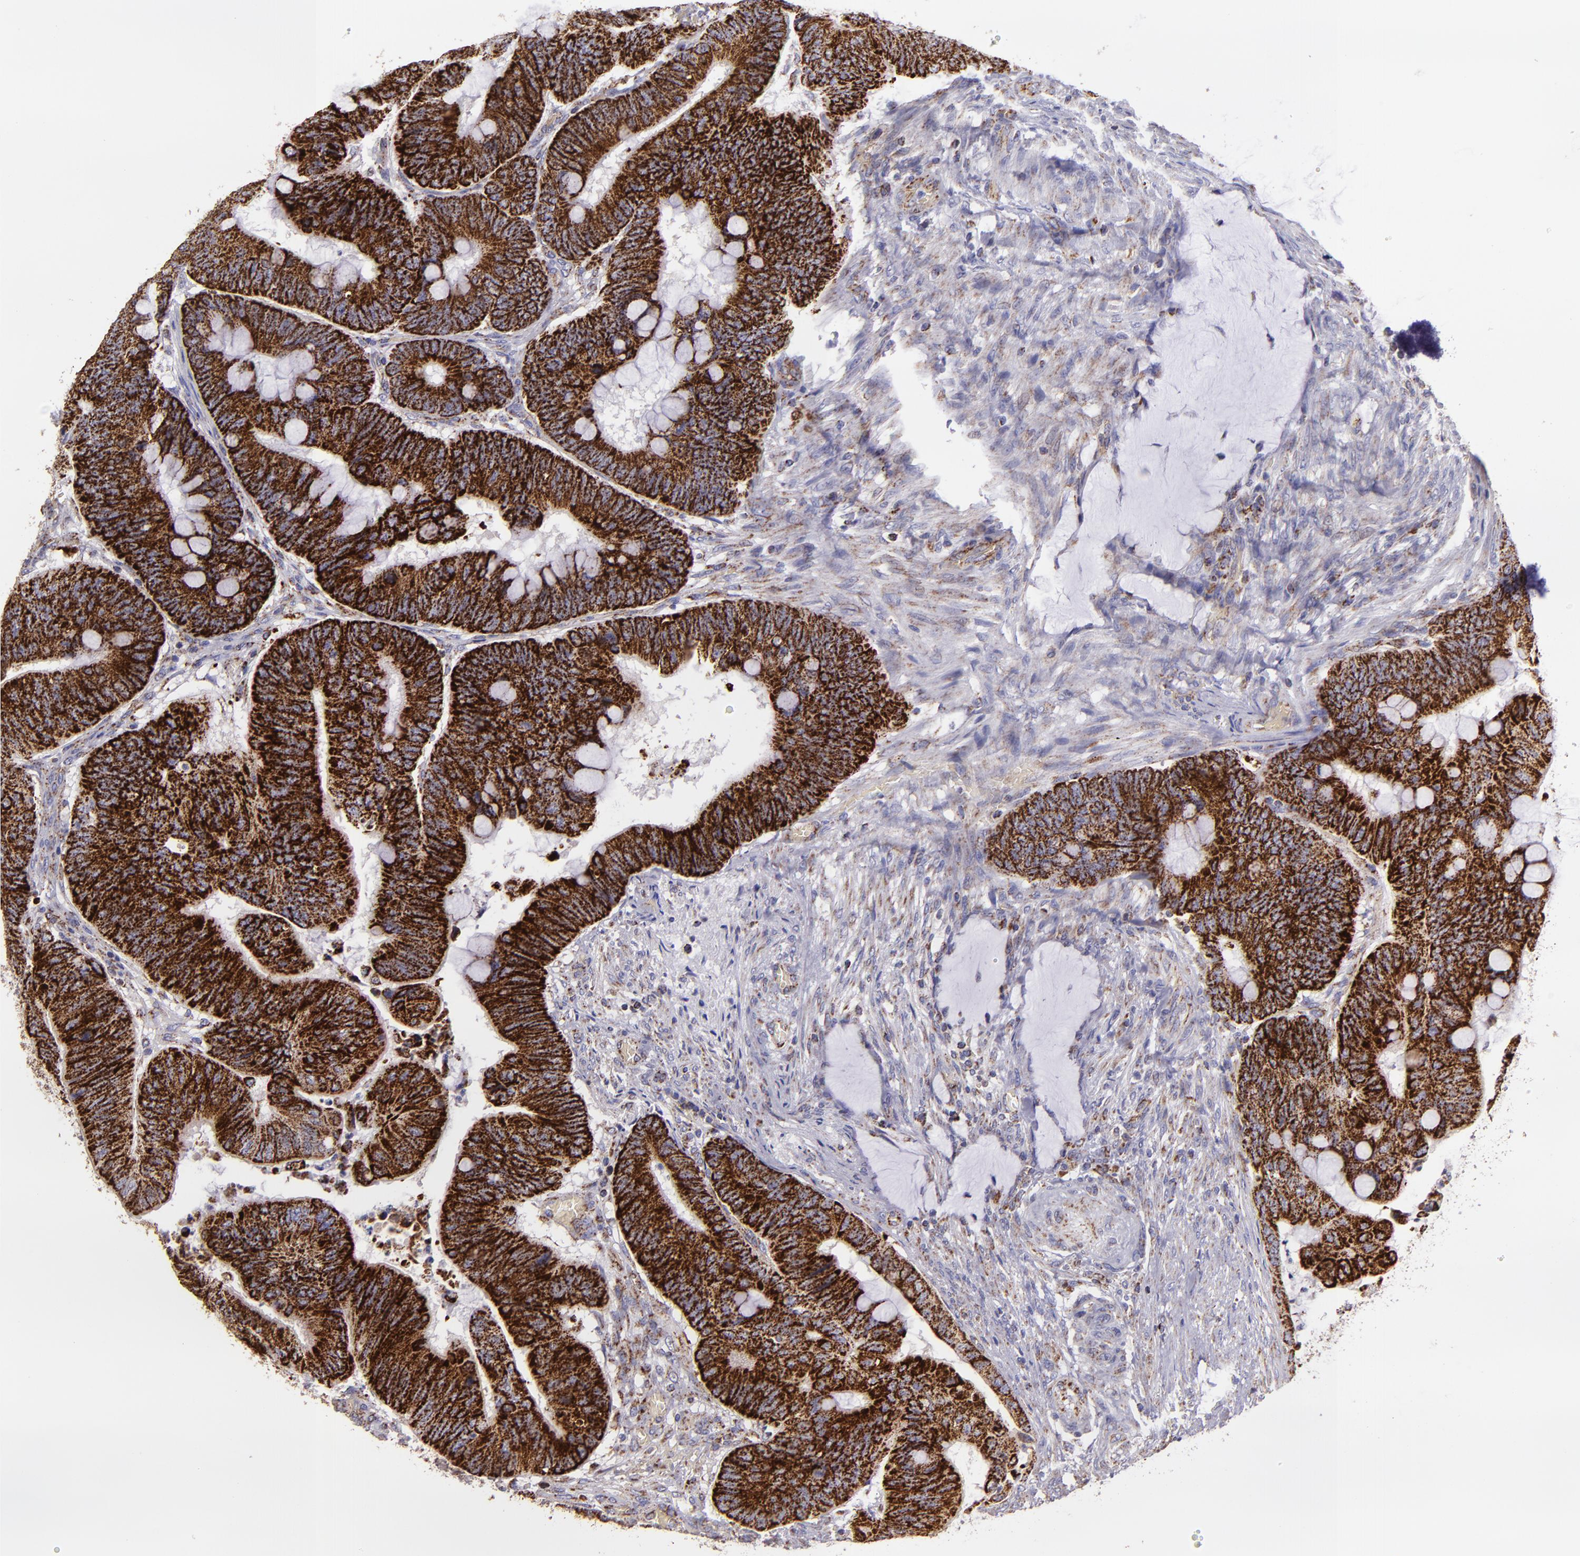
{"staining": {"intensity": "strong", "quantity": ">75%", "location": "cytoplasmic/membranous"}, "tissue": "colorectal cancer", "cell_type": "Tumor cells", "image_type": "cancer", "snomed": [{"axis": "morphology", "description": "Normal tissue, NOS"}, {"axis": "morphology", "description": "Adenocarcinoma, NOS"}, {"axis": "topography", "description": "Rectum"}], "caption": "About >75% of tumor cells in colorectal adenocarcinoma reveal strong cytoplasmic/membranous protein positivity as visualized by brown immunohistochemical staining.", "gene": "HSPD1", "patient": {"sex": "male", "age": 92}}